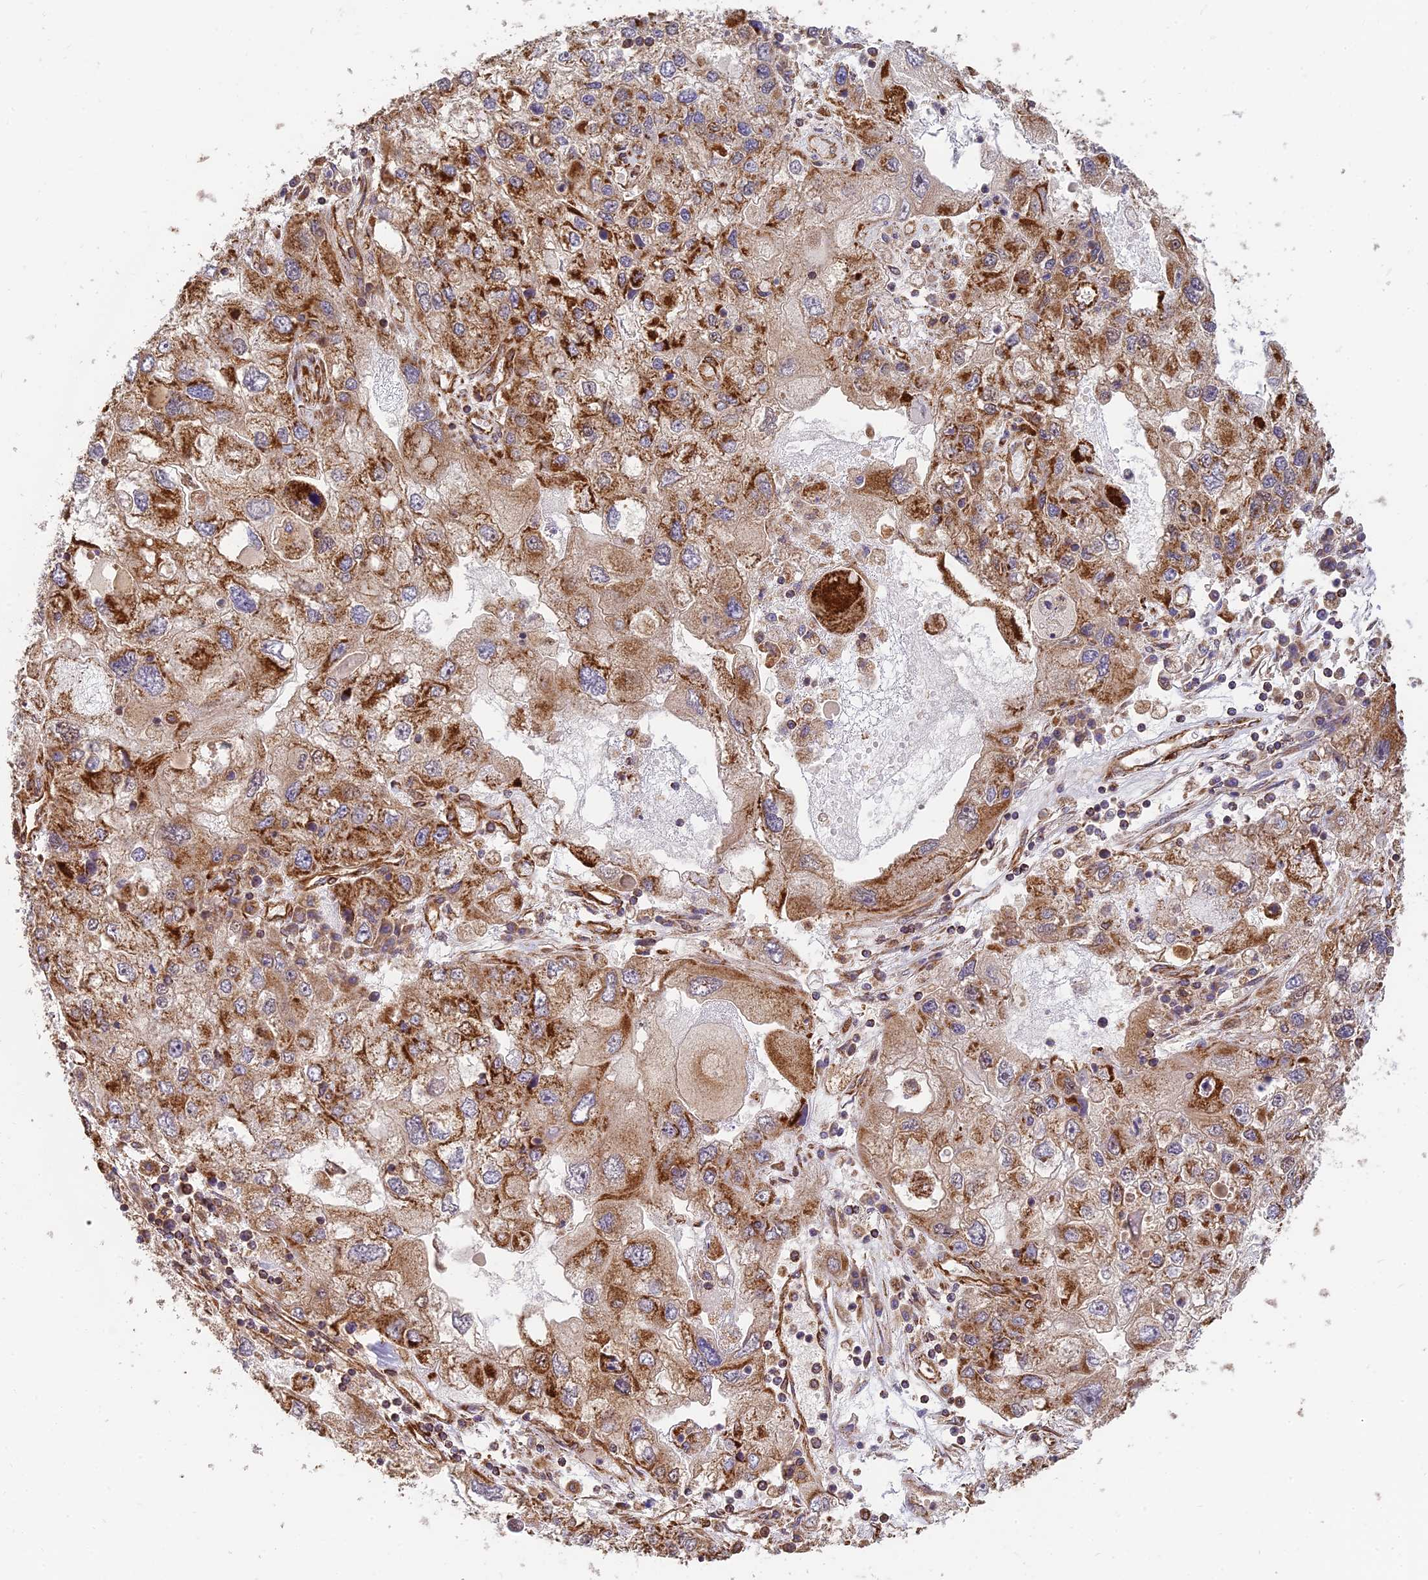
{"staining": {"intensity": "strong", "quantity": ">75%", "location": "cytoplasmic/membranous"}, "tissue": "endometrial cancer", "cell_type": "Tumor cells", "image_type": "cancer", "snomed": [{"axis": "morphology", "description": "Adenocarcinoma, NOS"}, {"axis": "topography", "description": "Endometrium"}], "caption": "An image showing strong cytoplasmic/membranous staining in about >75% of tumor cells in adenocarcinoma (endometrial), as visualized by brown immunohistochemical staining.", "gene": "DSTYK", "patient": {"sex": "female", "age": 49}}